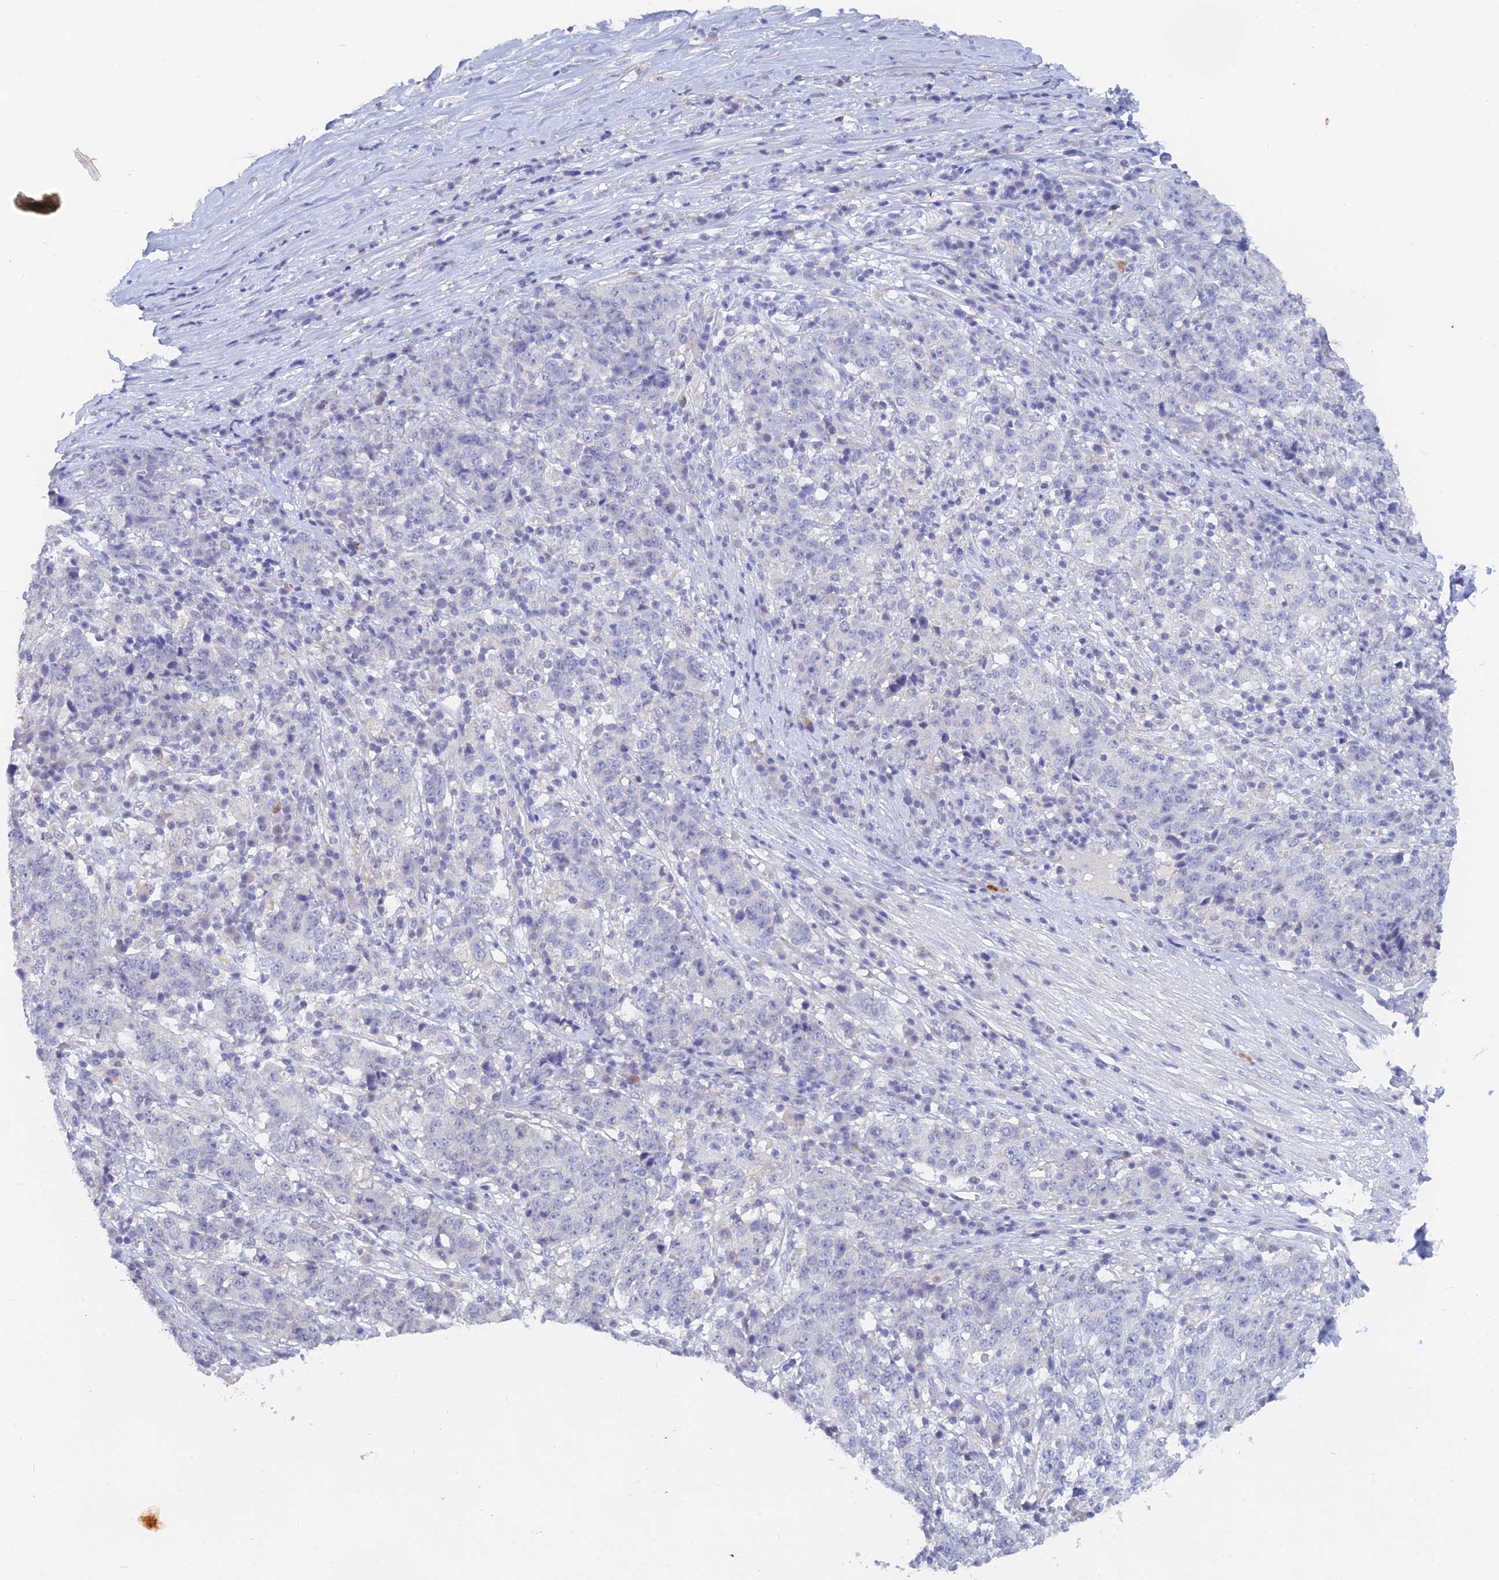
{"staining": {"intensity": "negative", "quantity": "none", "location": "none"}, "tissue": "stomach cancer", "cell_type": "Tumor cells", "image_type": "cancer", "snomed": [{"axis": "morphology", "description": "Adenocarcinoma, NOS"}, {"axis": "topography", "description": "Stomach"}], "caption": "Immunohistochemical staining of human stomach cancer demonstrates no significant staining in tumor cells. (Stains: DAB (3,3'-diaminobenzidine) IHC with hematoxylin counter stain, Microscopy: brightfield microscopy at high magnification).", "gene": "LRIF1", "patient": {"sex": "male", "age": 59}}